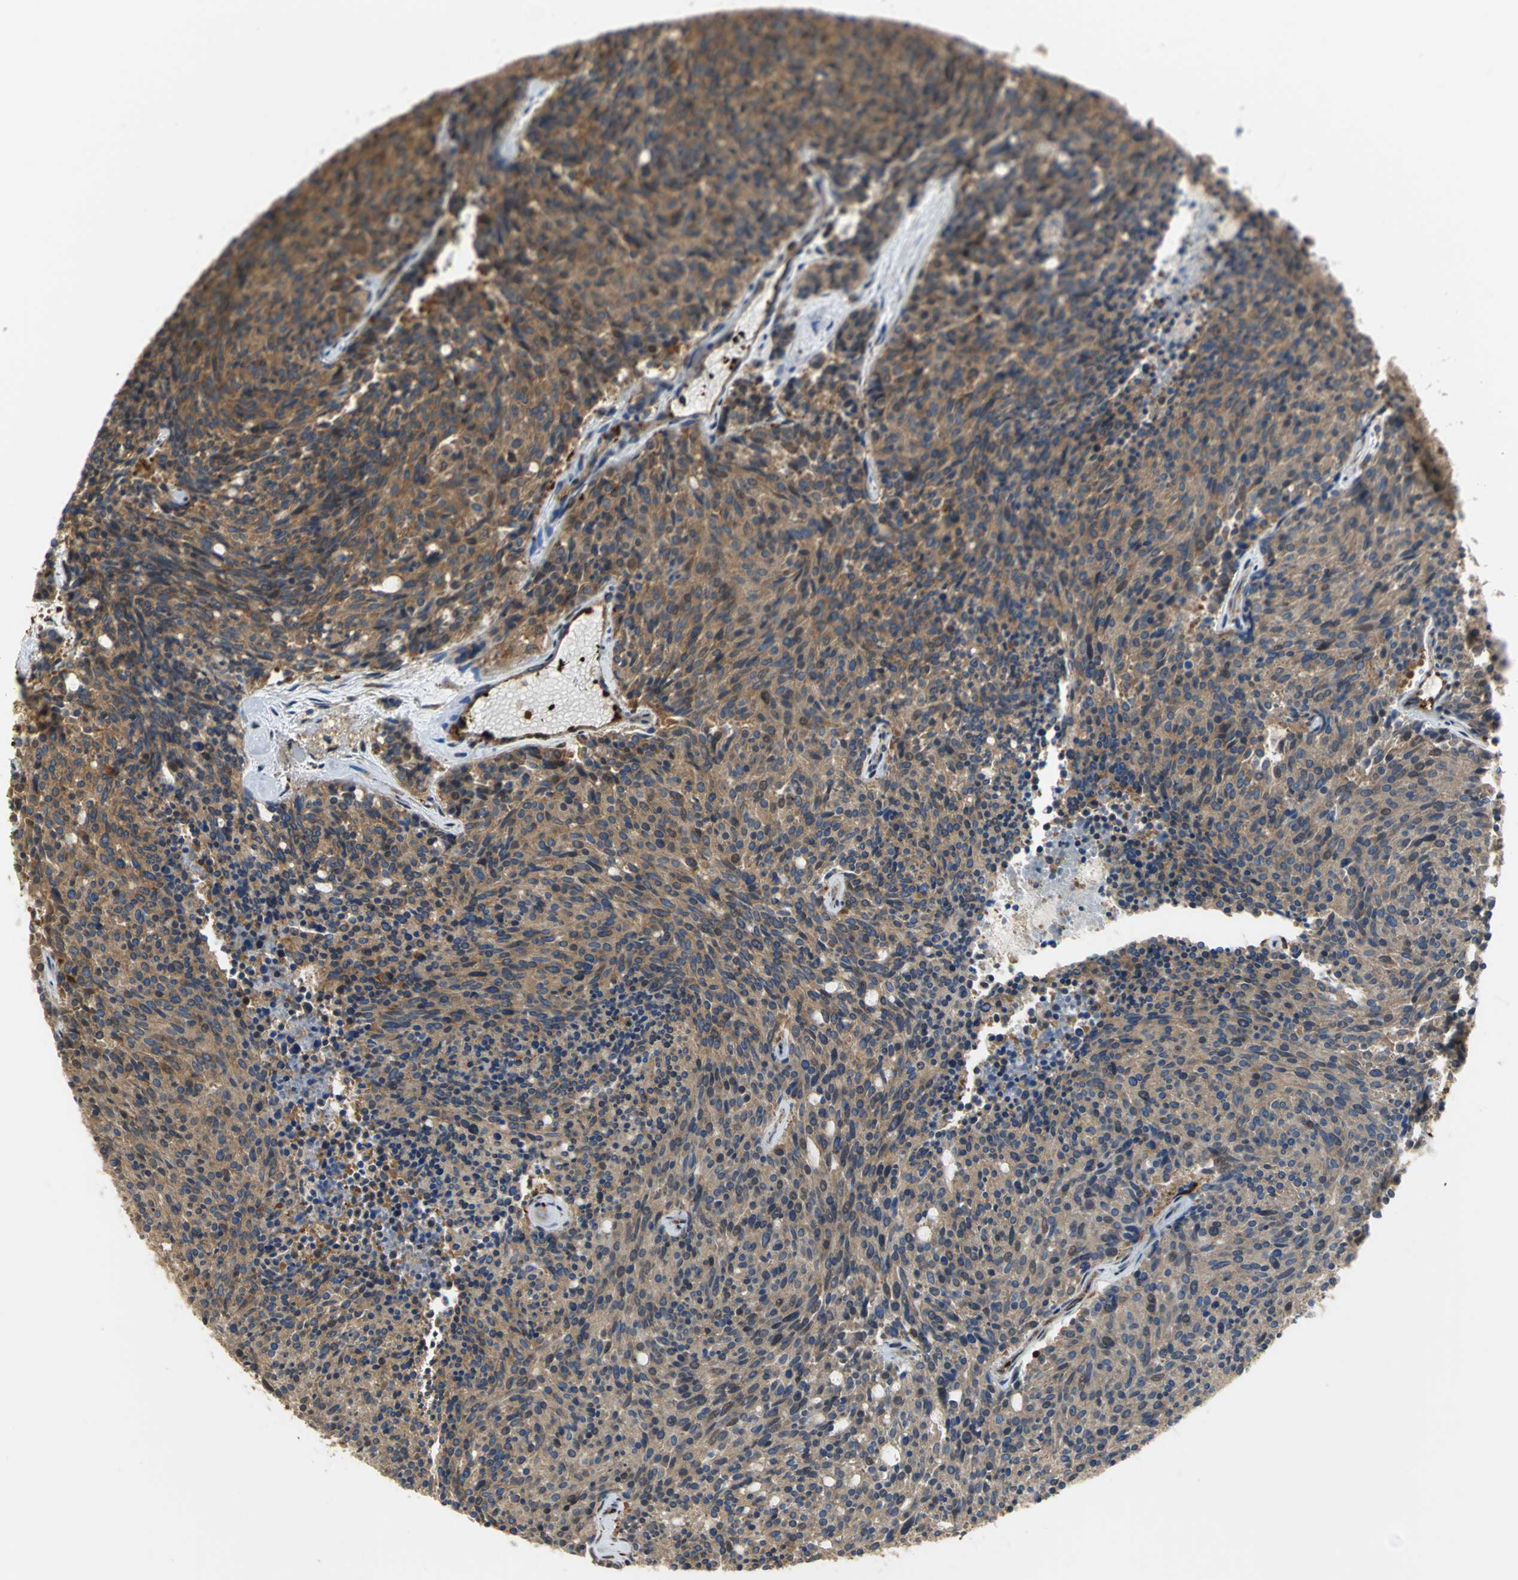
{"staining": {"intensity": "moderate", "quantity": ">75%", "location": "cytoplasmic/membranous"}, "tissue": "carcinoid", "cell_type": "Tumor cells", "image_type": "cancer", "snomed": [{"axis": "morphology", "description": "Carcinoid, malignant, NOS"}, {"axis": "topography", "description": "Pancreas"}], "caption": "Immunohistochemistry photomicrograph of carcinoid stained for a protein (brown), which shows medium levels of moderate cytoplasmic/membranous positivity in about >75% of tumor cells.", "gene": "TLN1", "patient": {"sex": "female", "age": 54}}